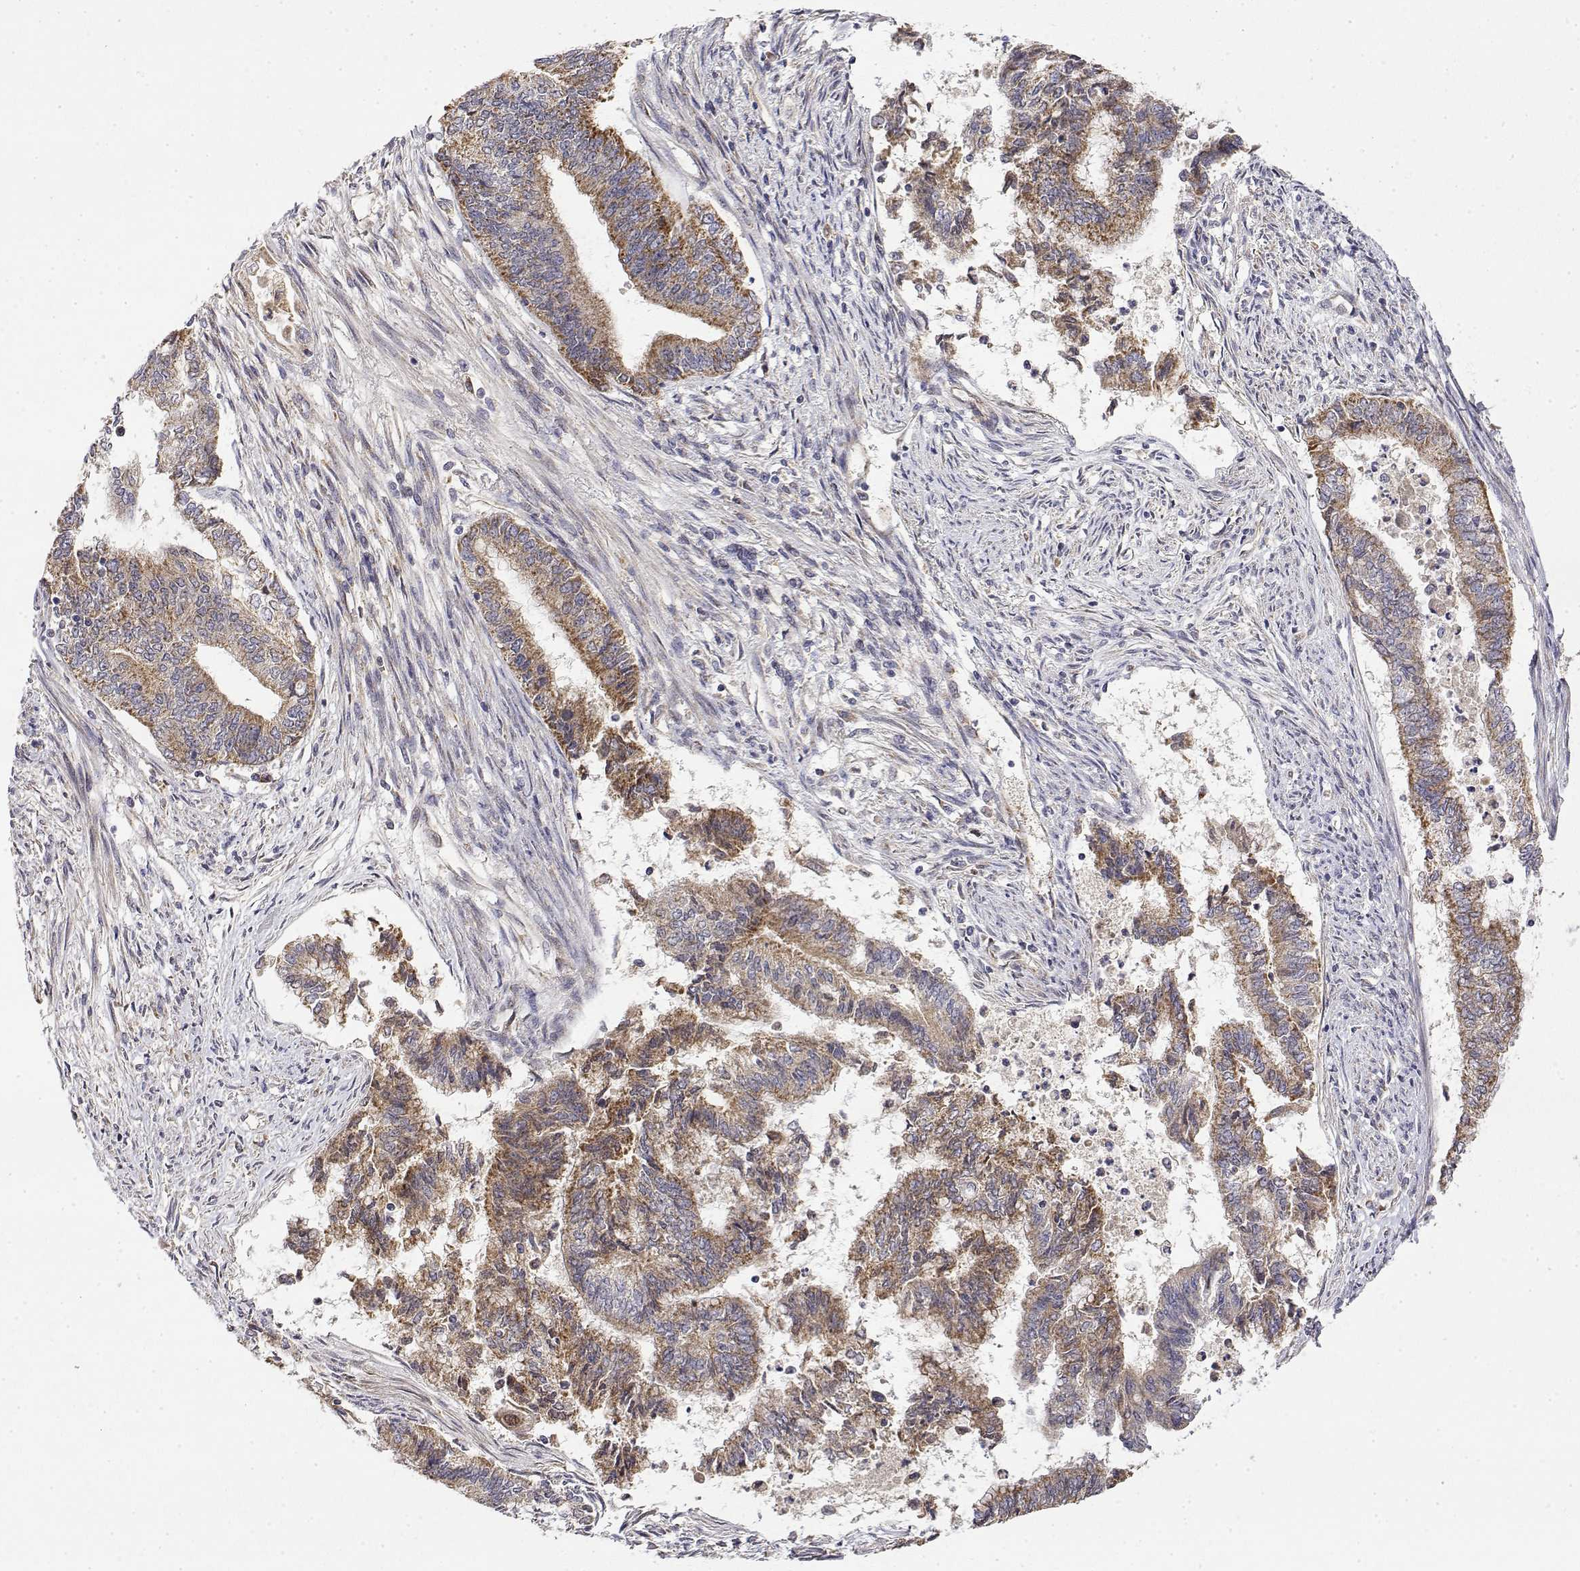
{"staining": {"intensity": "moderate", "quantity": ">75%", "location": "cytoplasmic/membranous"}, "tissue": "endometrial cancer", "cell_type": "Tumor cells", "image_type": "cancer", "snomed": [{"axis": "morphology", "description": "Adenocarcinoma, NOS"}, {"axis": "topography", "description": "Endometrium"}], "caption": "Endometrial cancer (adenocarcinoma) stained with a protein marker reveals moderate staining in tumor cells.", "gene": "GADD45GIP1", "patient": {"sex": "female", "age": 65}}